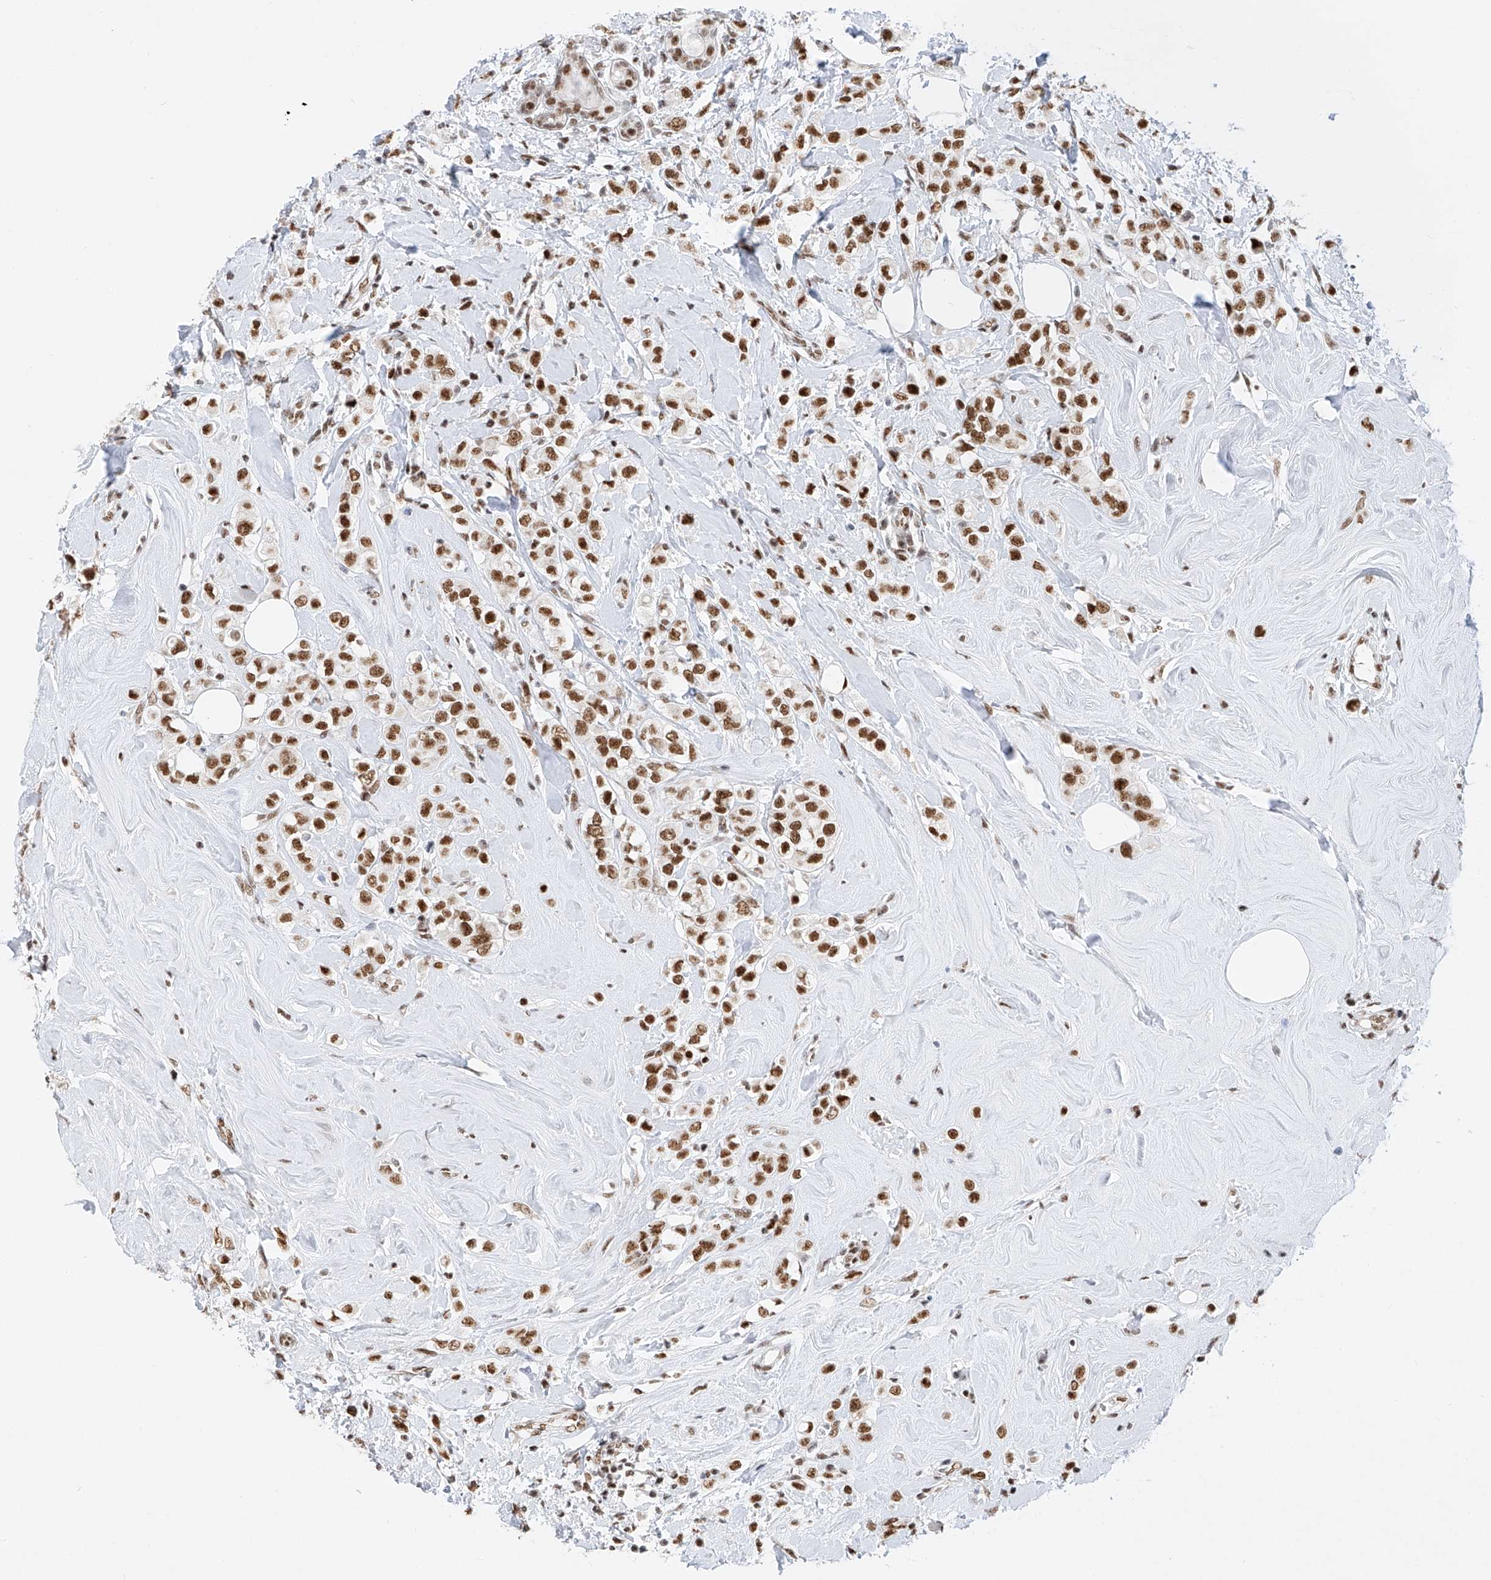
{"staining": {"intensity": "strong", "quantity": ">75%", "location": "nuclear"}, "tissue": "breast cancer", "cell_type": "Tumor cells", "image_type": "cancer", "snomed": [{"axis": "morphology", "description": "Lobular carcinoma"}, {"axis": "topography", "description": "Breast"}], "caption": "Immunohistochemical staining of human breast cancer displays high levels of strong nuclear expression in approximately >75% of tumor cells.", "gene": "TAF4", "patient": {"sex": "female", "age": 47}}